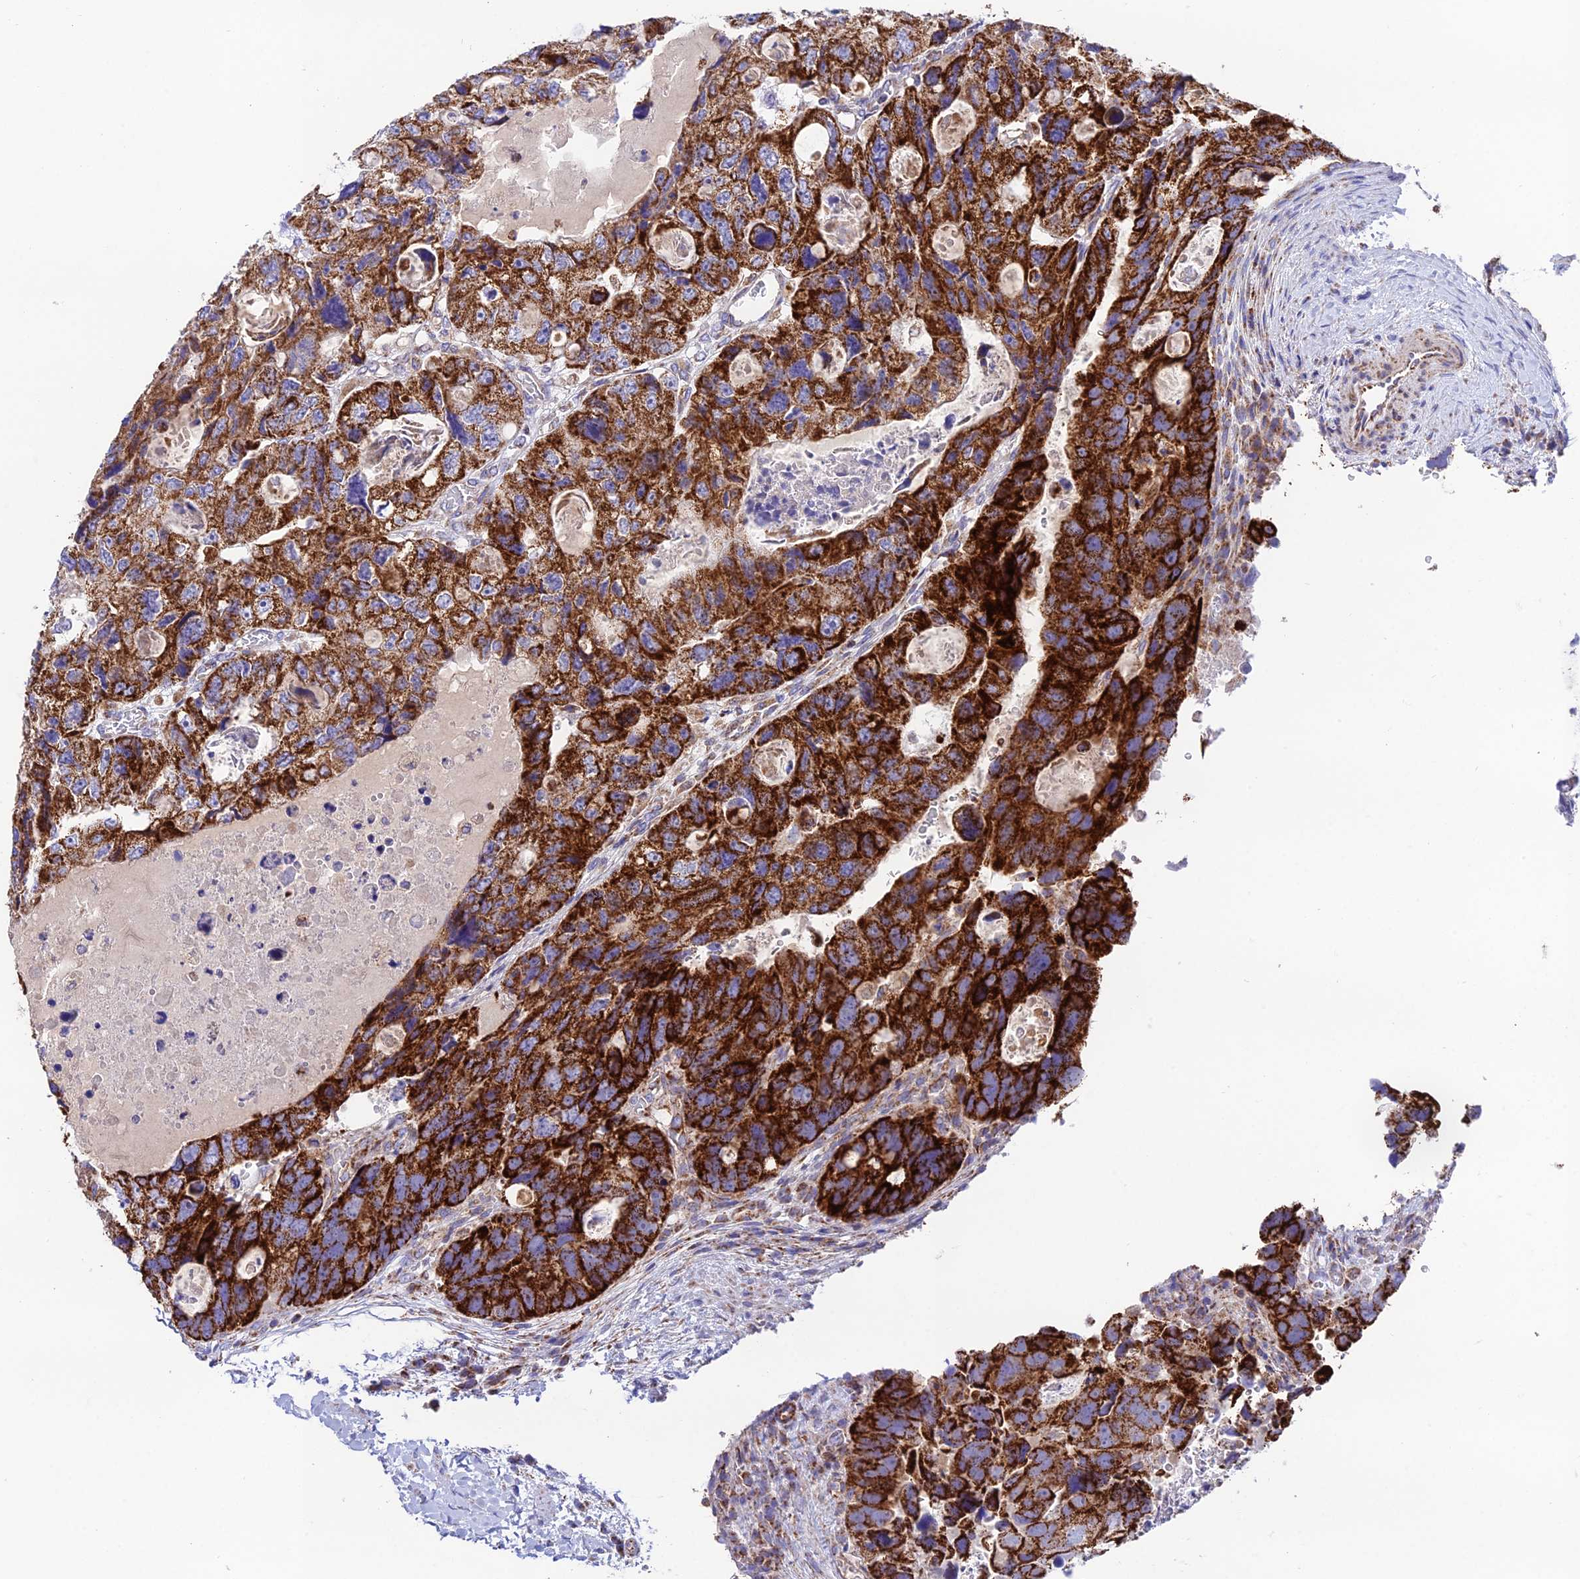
{"staining": {"intensity": "strong", "quantity": ">75%", "location": "cytoplasmic/membranous"}, "tissue": "colorectal cancer", "cell_type": "Tumor cells", "image_type": "cancer", "snomed": [{"axis": "morphology", "description": "Adenocarcinoma, NOS"}, {"axis": "topography", "description": "Rectum"}], "caption": "Brown immunohistochemical staining in human colorectal cancer displays strong cytoplasmic/membranous positivity in approximately >75% of tumor cells.", "gene": "HSDL2", "patient": {"sex": "male", "age": 59}}